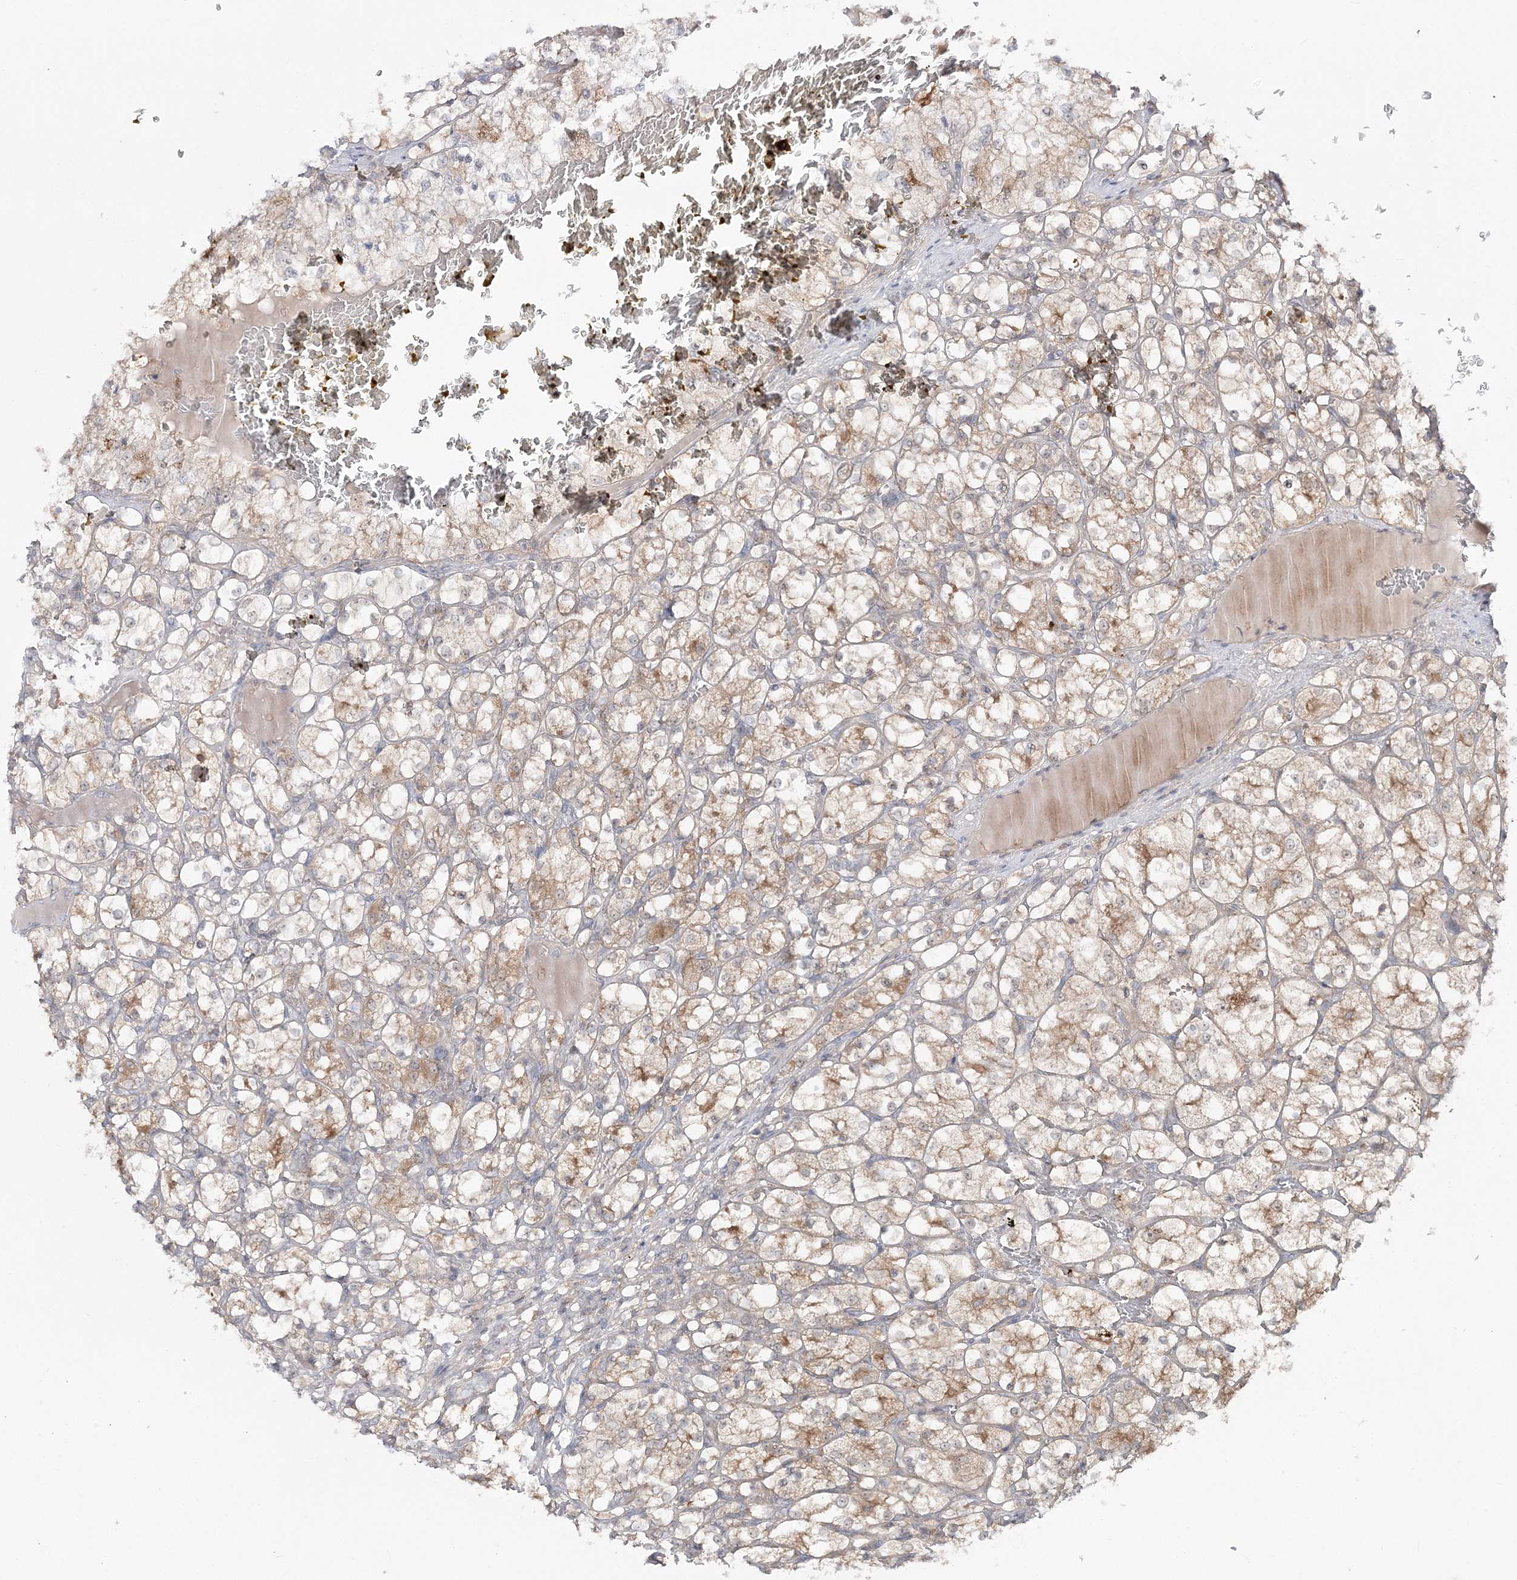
{"staining": {"intensity": "moderate", "quantity": ">75%", "location": "cytoplasmic/membranous"}, "tissue": "renal cancer", "cell_type": "Tumor cells", "image_type": "cancer", "snomed": [{"axis": "morphology", "description": "Adenocarcinoma, NOS"}, {"axis": "topography", "description": "Kidney"}], "caption": "DAB (3,3'-diaminobenzidine) immunohistochemical staining of renal adenocarcinoma demonstrates moderate cytoplasmic/membranous protein staining in approximately >75% of tumor cells.", "gene": "MOCS2", "patient": {"sex": "female", "age": 69}}